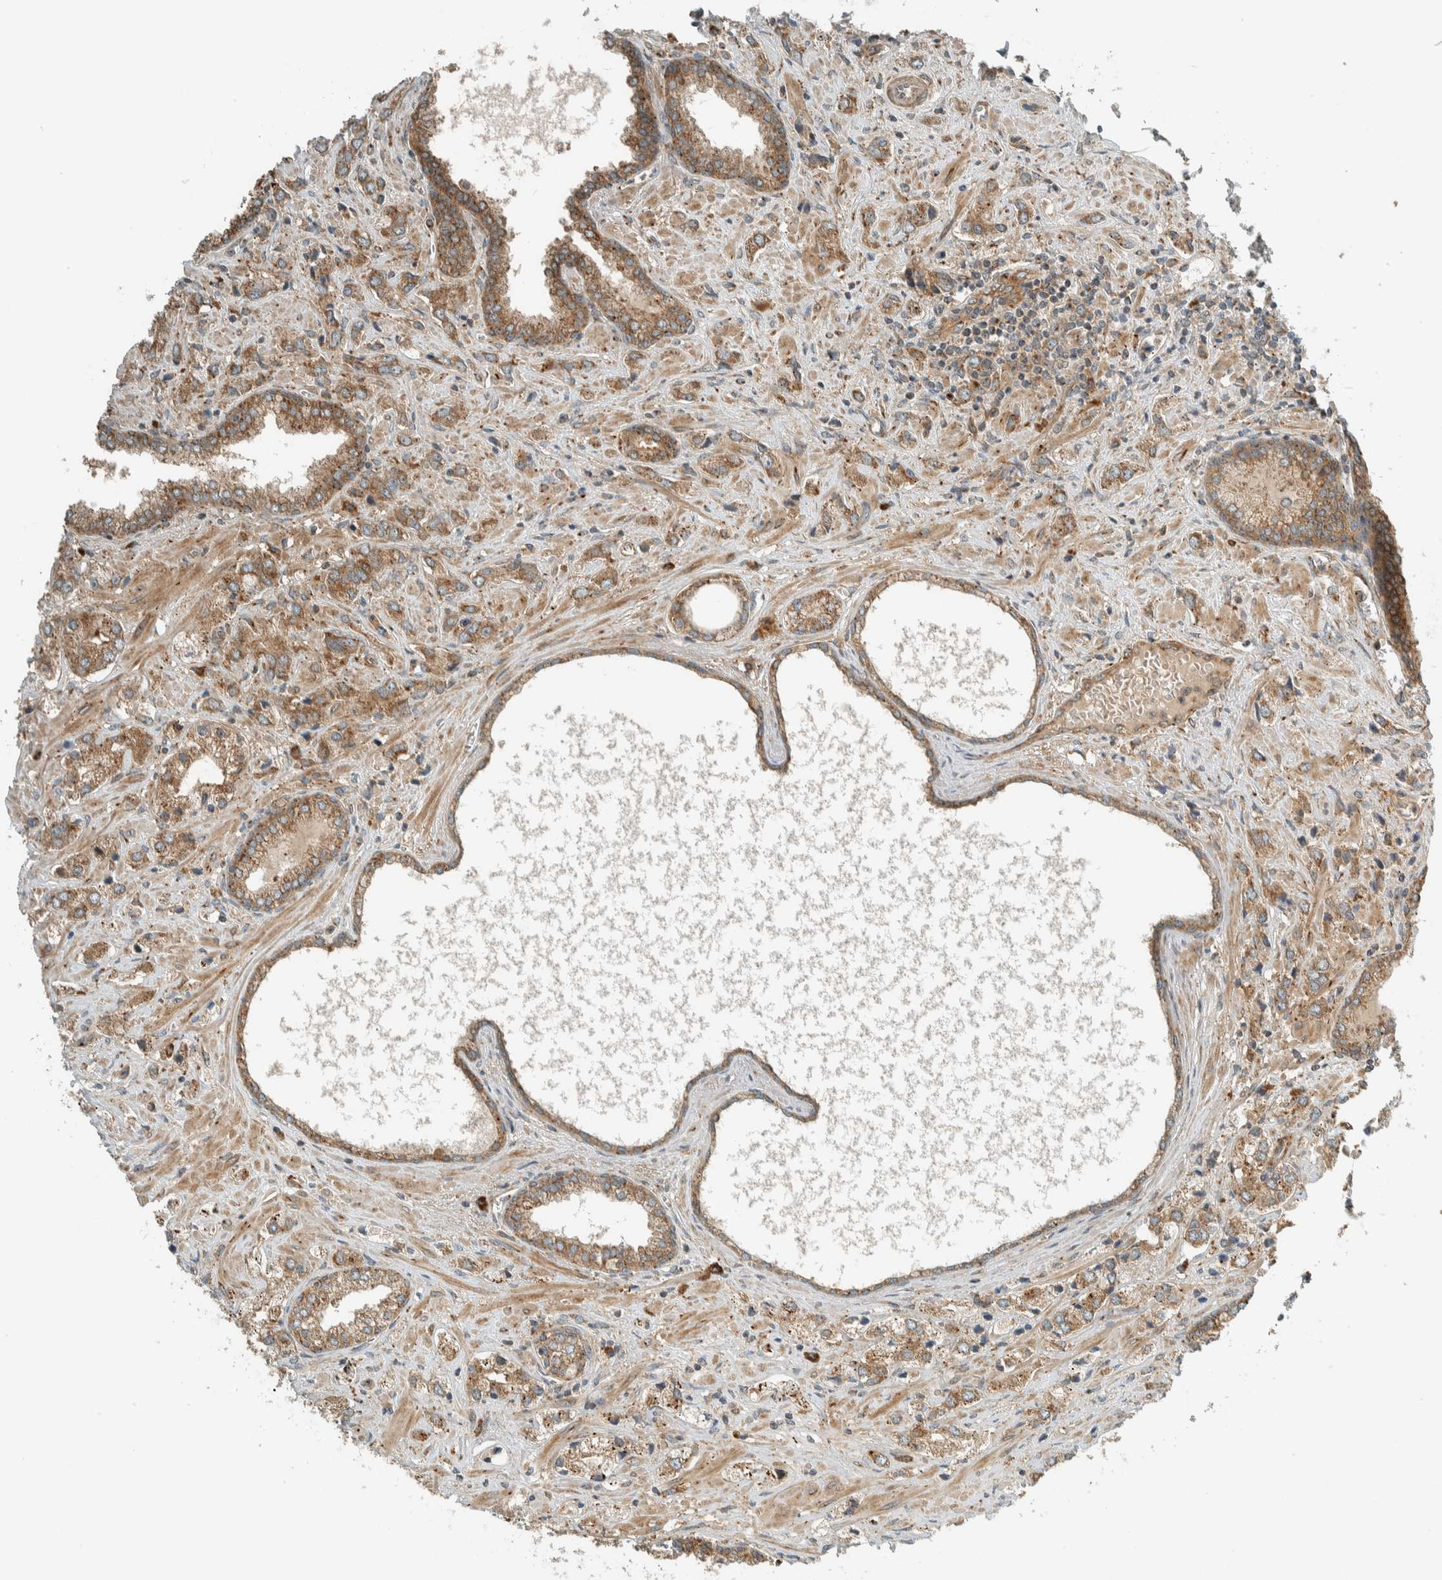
{"staining": {"intensity": "moderate", "quantity": ">75%", "location": "cytoplasmic/membranous"}, "tissue": "prostate cancer", "cell_type": "Tumor cells", "image_type": "cancer", "snomed": [{"axis": "morphology", "description": "Adenocarcinoma, High grade"}, {"axis": "topography", "description": "Prostate"}], "caption": "Tumor cells demonstrate medium levels of moderate cytoplasmic/membranous expression in about >75% of cells in prostate high-grade adenocarcinoma. (Brightfield microscopy of DAB IHC at high magnification).", "gene": "EXOC7", "patient": {"sex": "male", "age": 66}}